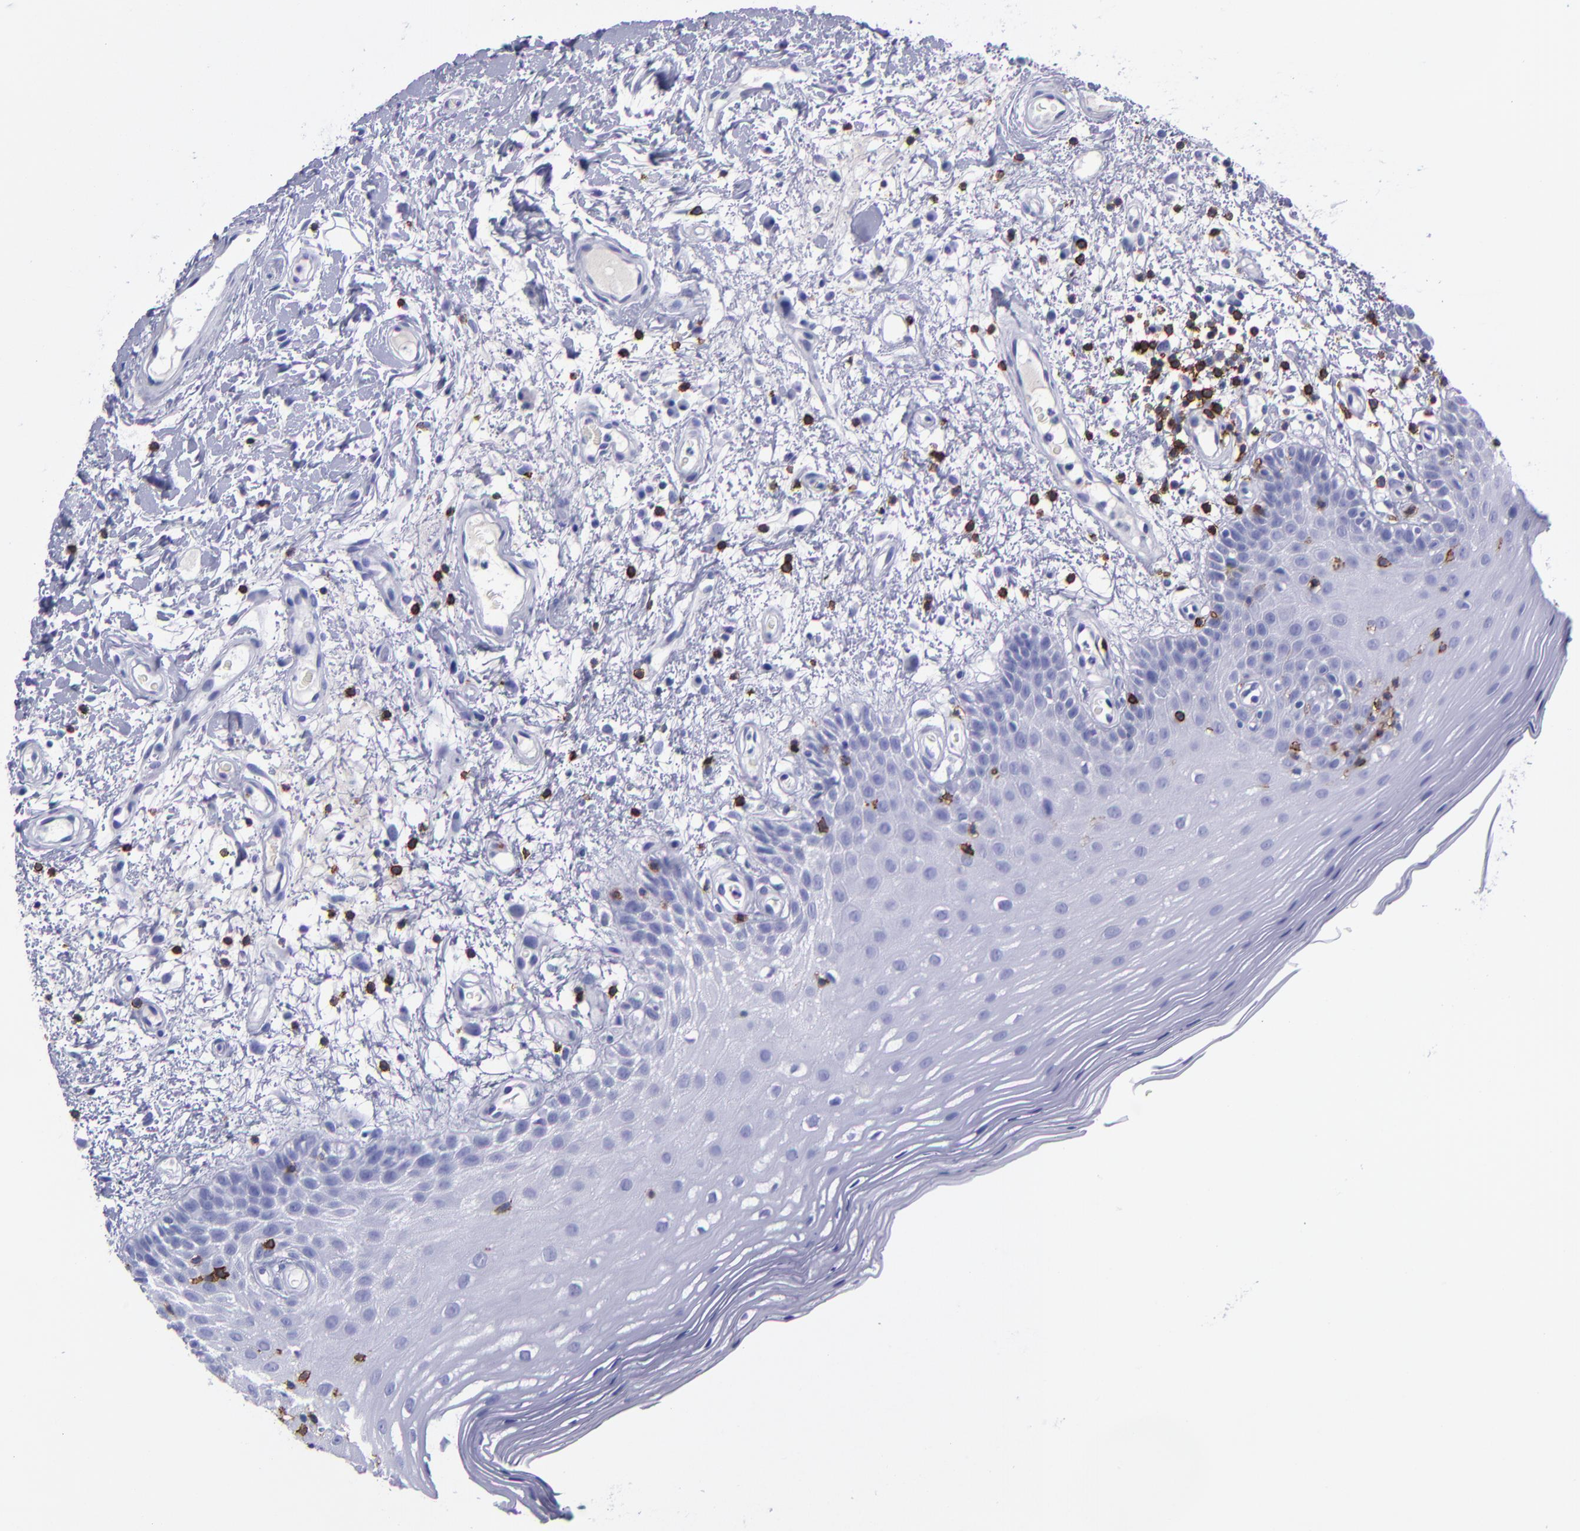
{"staining": {"intensity": "negative", "quantity": "none", "location": "none"}, "tissue": "oral mucosa", "cell_type": "Squamous epithelial cells", "image_type": "normal", "snomed": [{"axis": "morphology", "description": "Normal tissue, NOS"}, {"axis": "morphology", "description": "Squamous cell carcinoma, NOS"}, {"axis": "topography", "description": "Skeletal muscle"}, {"axis": "topography", "description": "Oral tissue"}, {"axis": "topography", "description": "Head-Neck"}], "caption": "Immunohistochemical staining of unremarkable human oral mucosa displays no significant expression in squamous epithelial cells.", "gene": "CD6", "patient": {"sex": "male", "age": 71}}